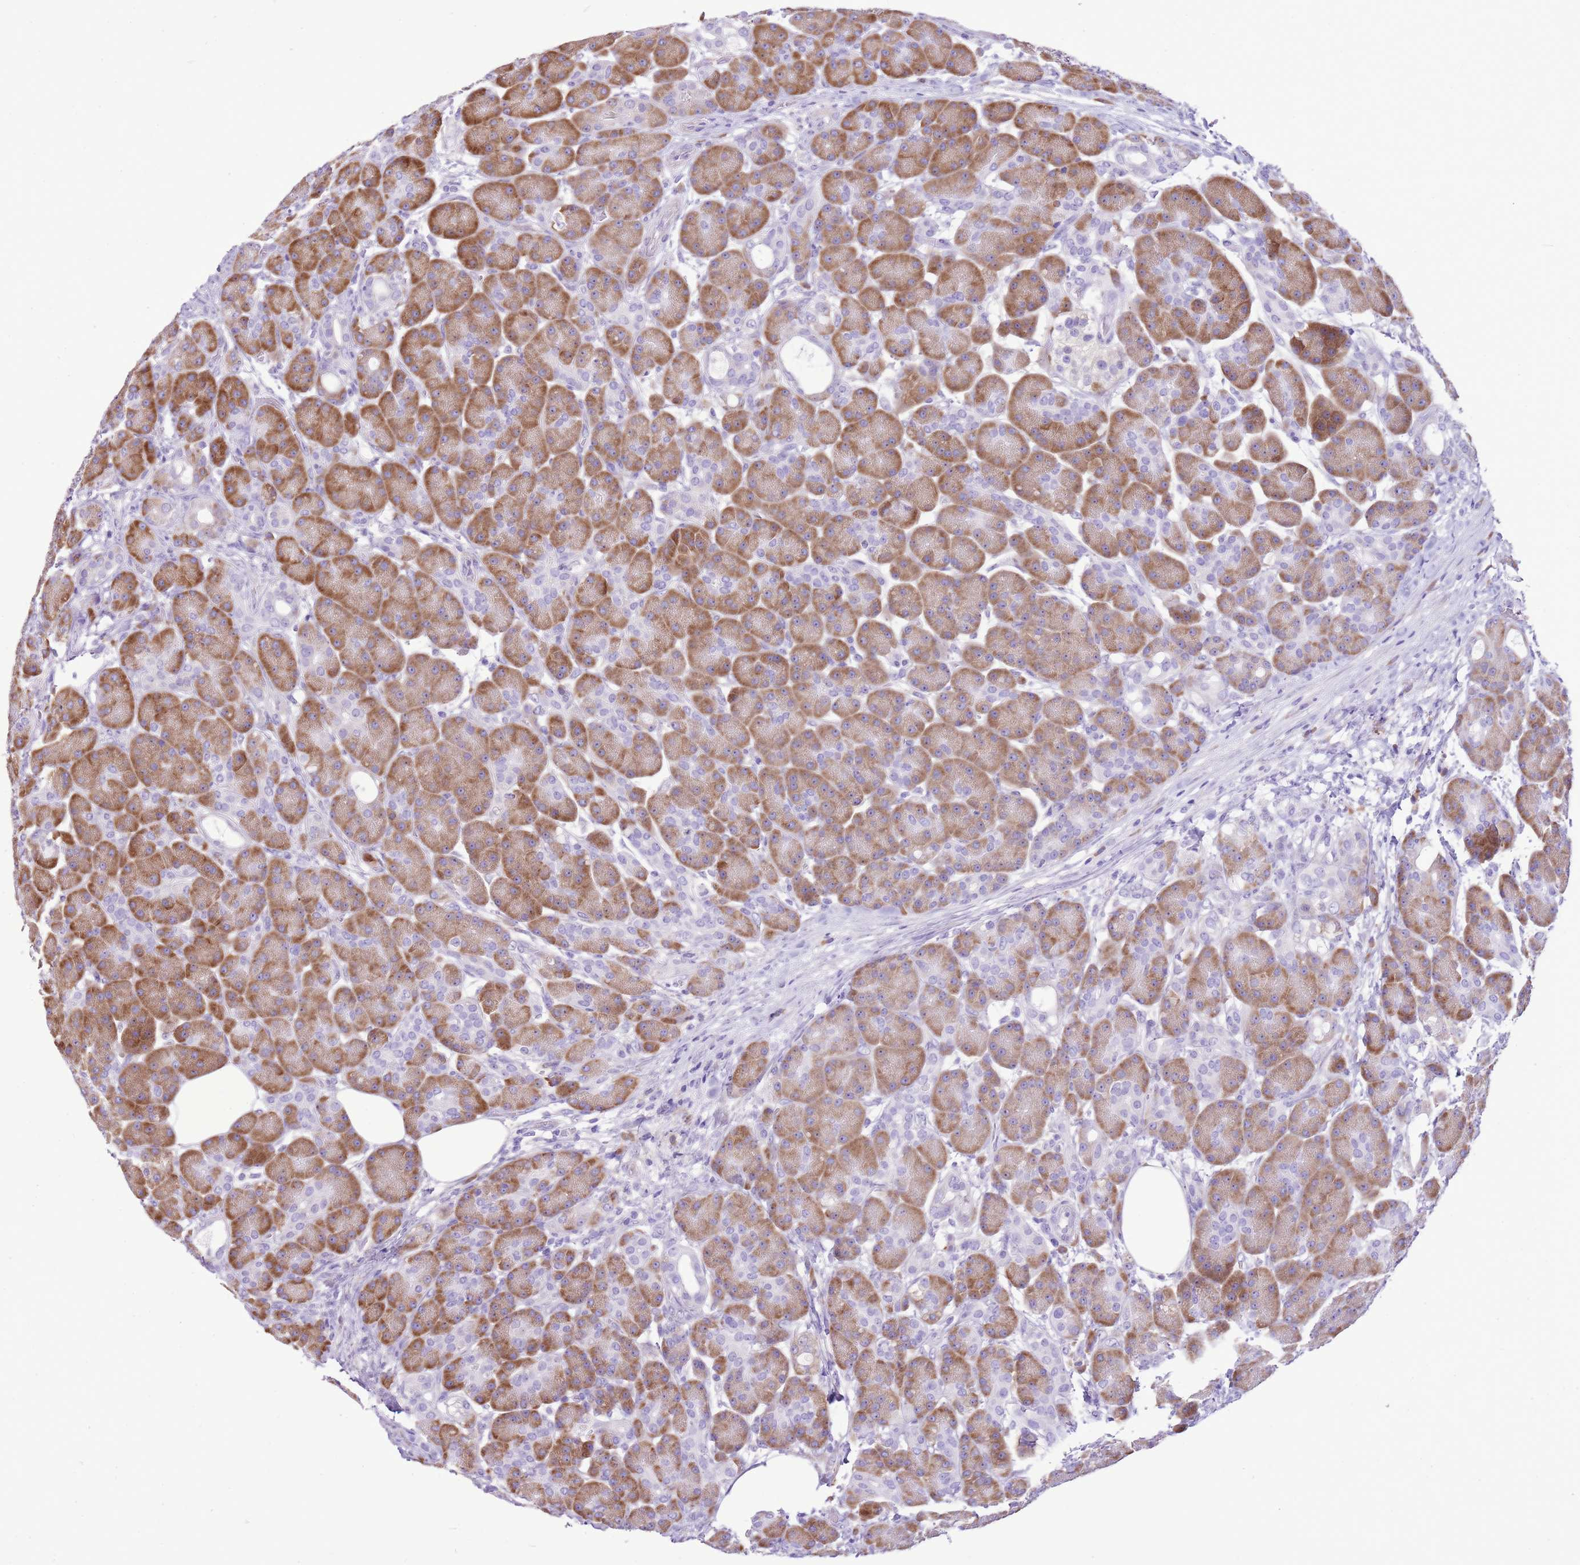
{"staining": {"intensity": "moderate", "quantity": ">75%", "location": "cytoplasmic/membranous"}, "tissue": "pancreas", "cell_type": "Exocrine glandular cells", "image_type": "normal", "snomed": [{"axis": "morphology", "description": "Normal tissue, NOS"}, {"axis": "topography", "description": "Pancreas"}], "caption": "Unremarkable pancreas reveals moderate cytoplasmic/membranous staining in about >75% of exocrine glandular cells.", "gene": "AAR2", "patient": {"sex": "male", "age": 63}}